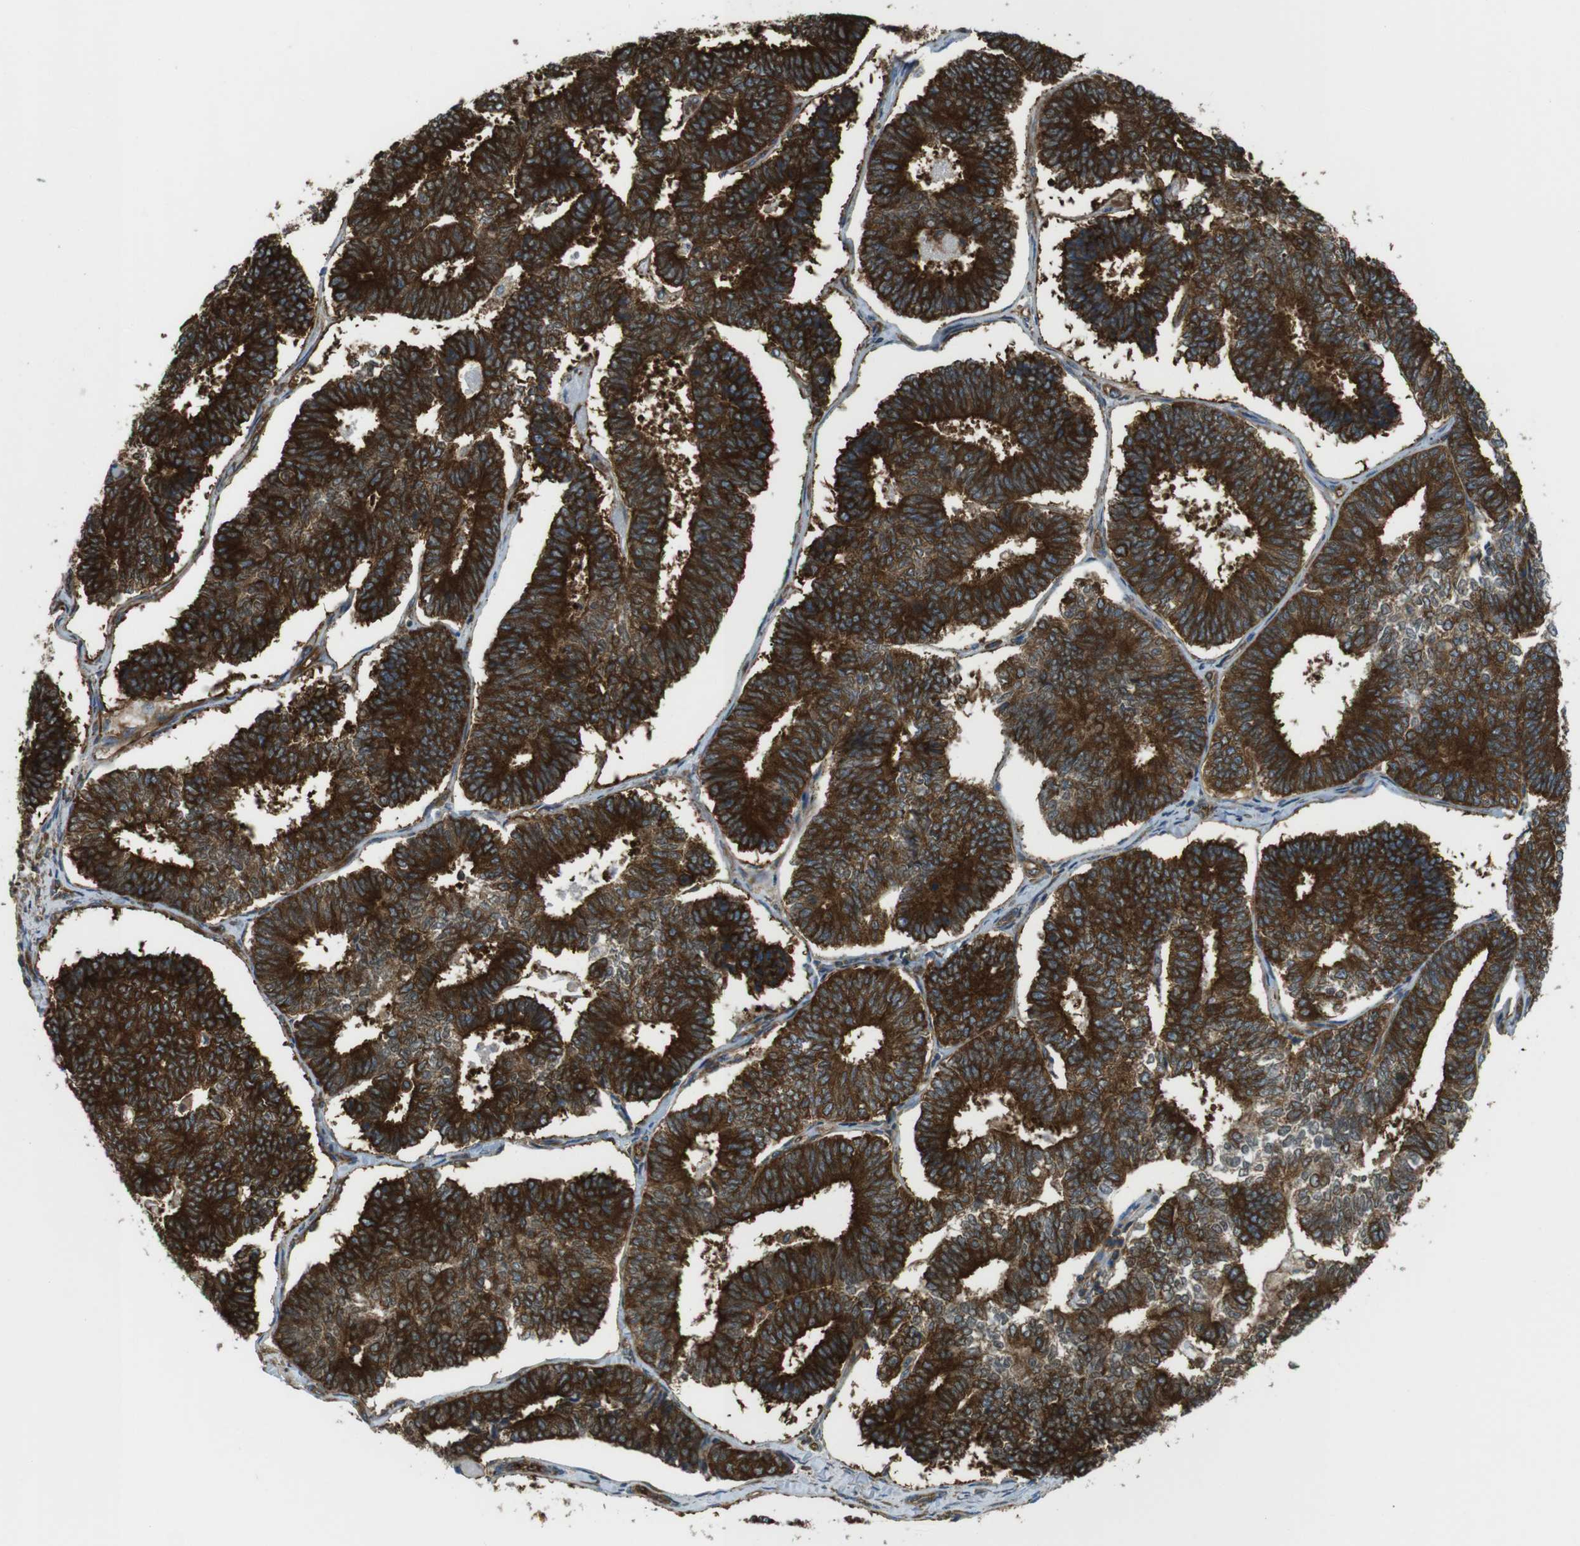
{"staining": {"intensity": "strong", "quantity": ">75%", "location": "cytoplasmic/membranous"}, "tissue": "endometrial cancer", "cell_type": "Tumor cells", "image_type": "cancer", "snomed": [{"axis": "morphology", "description": "Adenocarcinoma, NOS"}, {"axis": "topography", "description": "Endometrium"}], "caption": "The immunohistochemical stain labels strong cytoplasmic/membranous expression in tumor cells of endometrial cancer tissue. (Brightfield microscopy of DAB IHC at high magnification).", "gene": "TSC1", "patient": {"sex": "female", "age": 70}}